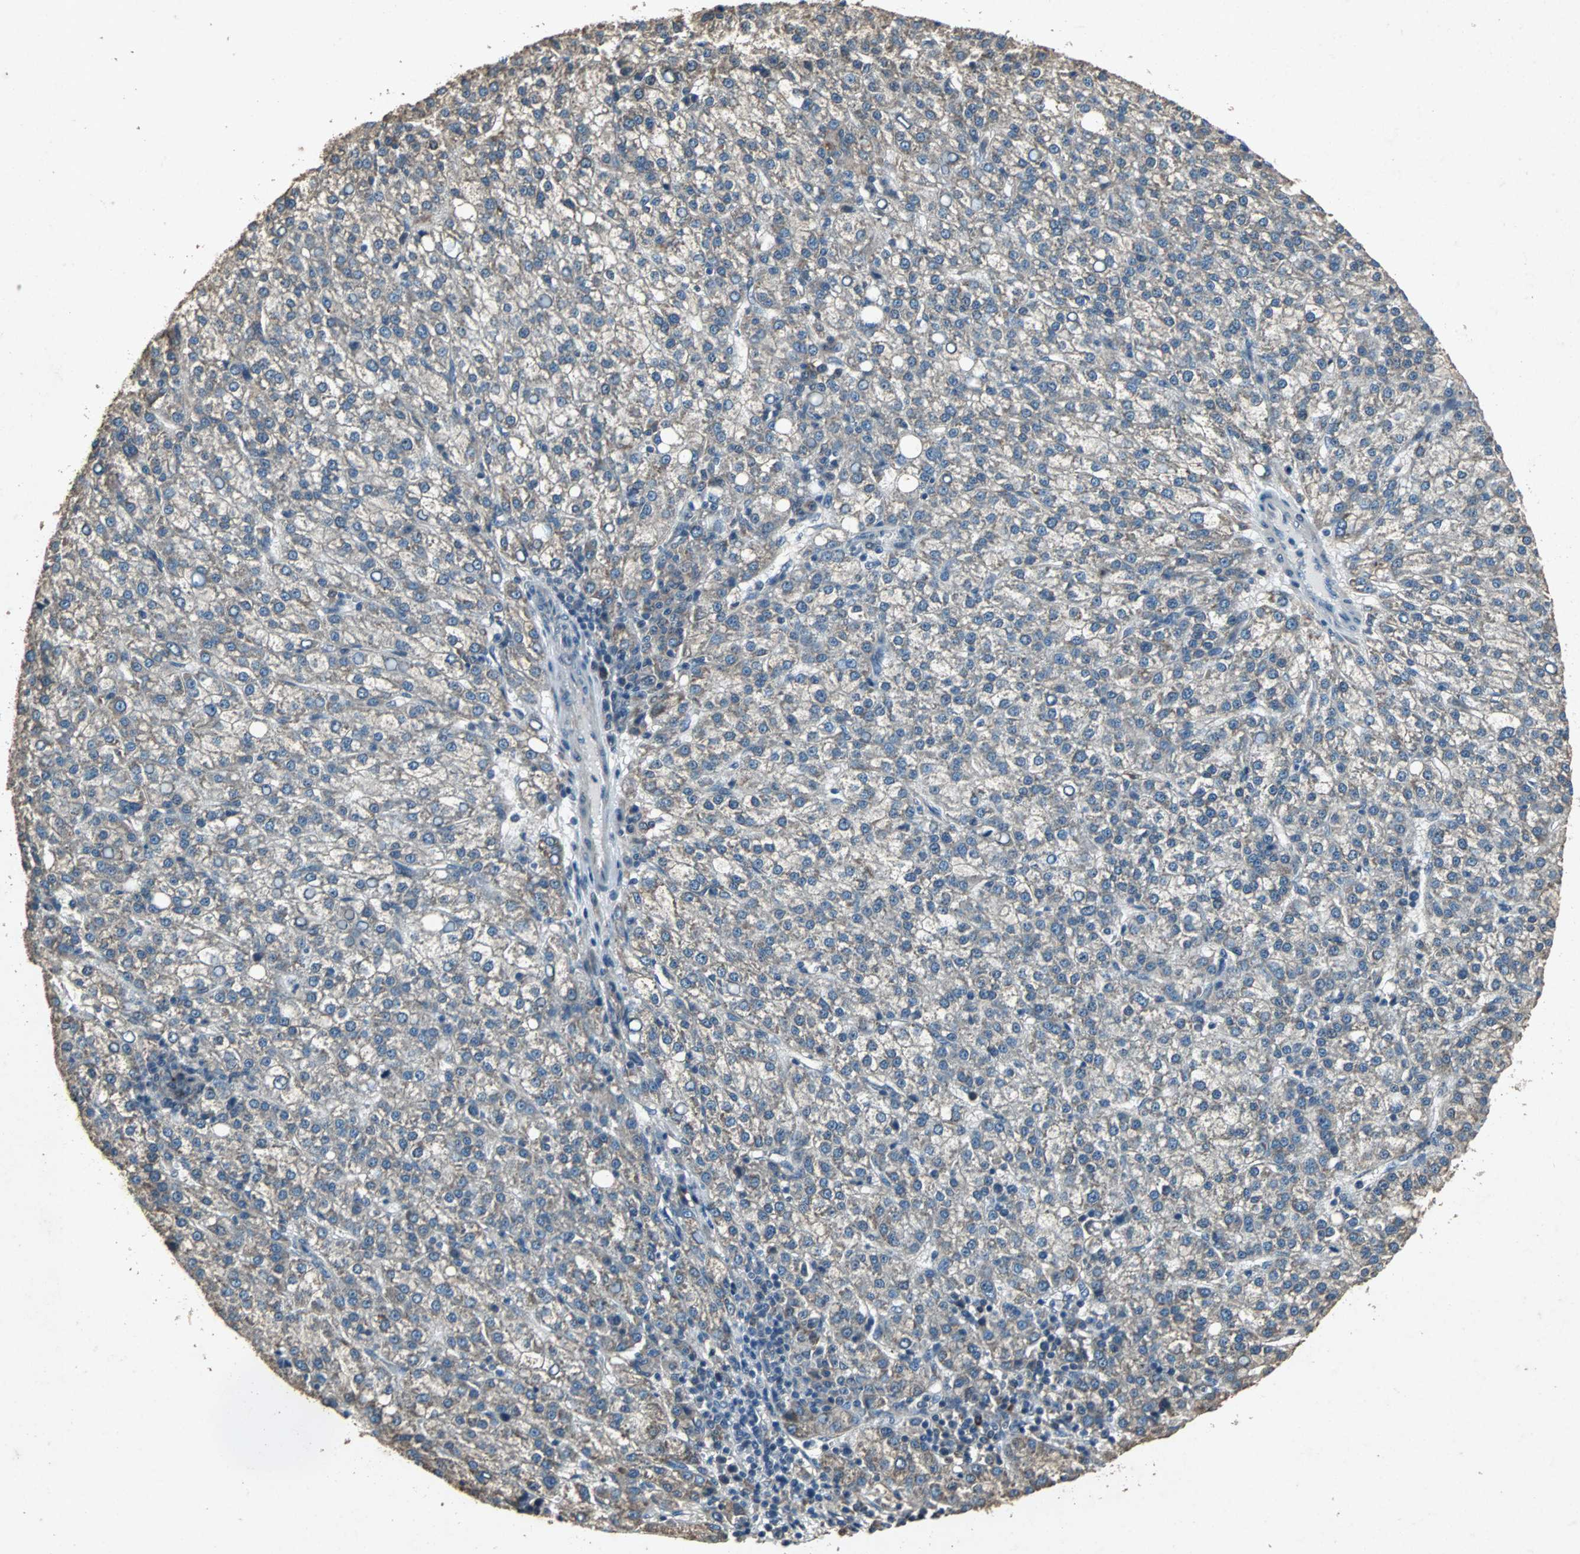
{"staining": {"intensity": "weak", "quantity": "<25%", "location": "cytoplasmic/membranous"}, "tissue": "liver cancer", "cell_type": "Tumor cells", "image_type": "cancer", "snomed": [{"axis": "morphology", "description": "Carcinoma, Hepatocellular, NOS"}, {"axis": "topography", "description": "Liver"}], "caption": "This is a histopathology image of IHC staining of liver hepatocellular carcinoma, which shows no expression in tumor cells. (DAB (3,3'-diaminobenzidine) IHC, high magnification).", "gene": "SOS1", "patient": {"sex": "female", "age": 58}}